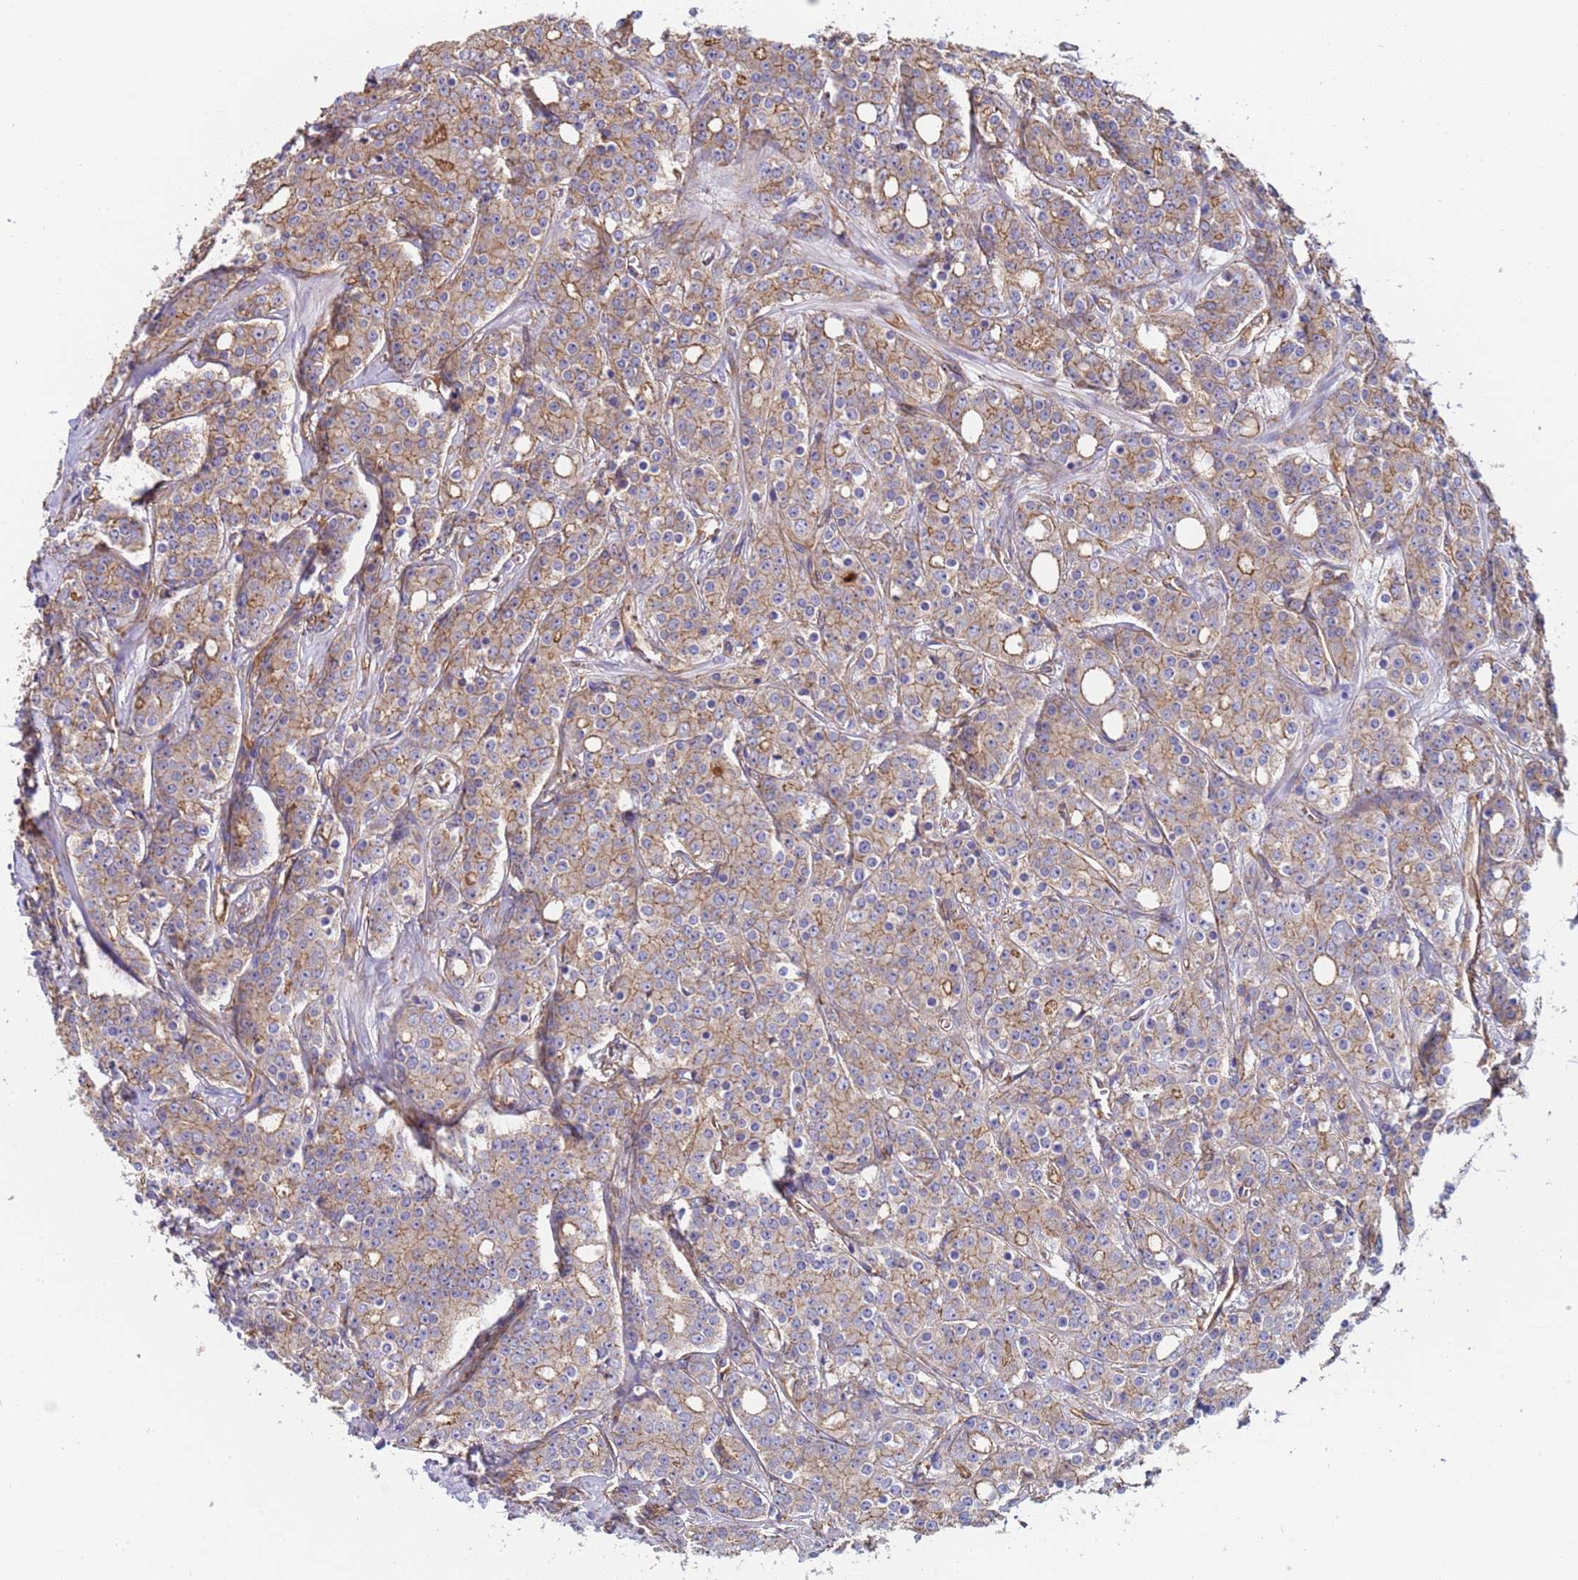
{"staining": {"intensity": "moderate", "quantity": ">75%", "location": "cytoplasmic/membranous"}, "tissue": "prostate cancer", "cell_type": "Tumor cells", "image_type": "cancer", "snomed": [{"axis": "morphology", "description": "Adenocarcinoma, High grade"}, {"axis": "topography", "description": "Prostate"}], "caption": "The immunohistochemical stain highlights moderate cytoplasmic/membranous positivity in tumor cells of adenocarcinoma (high-grade) (prostate) tissue. (Stains: DAB in brown, nuclei in blue, Microscopy: brightfield microscopy at high magnification).", "gene": "ZNF248", "patient": {"sex": "male", "age": 62}}